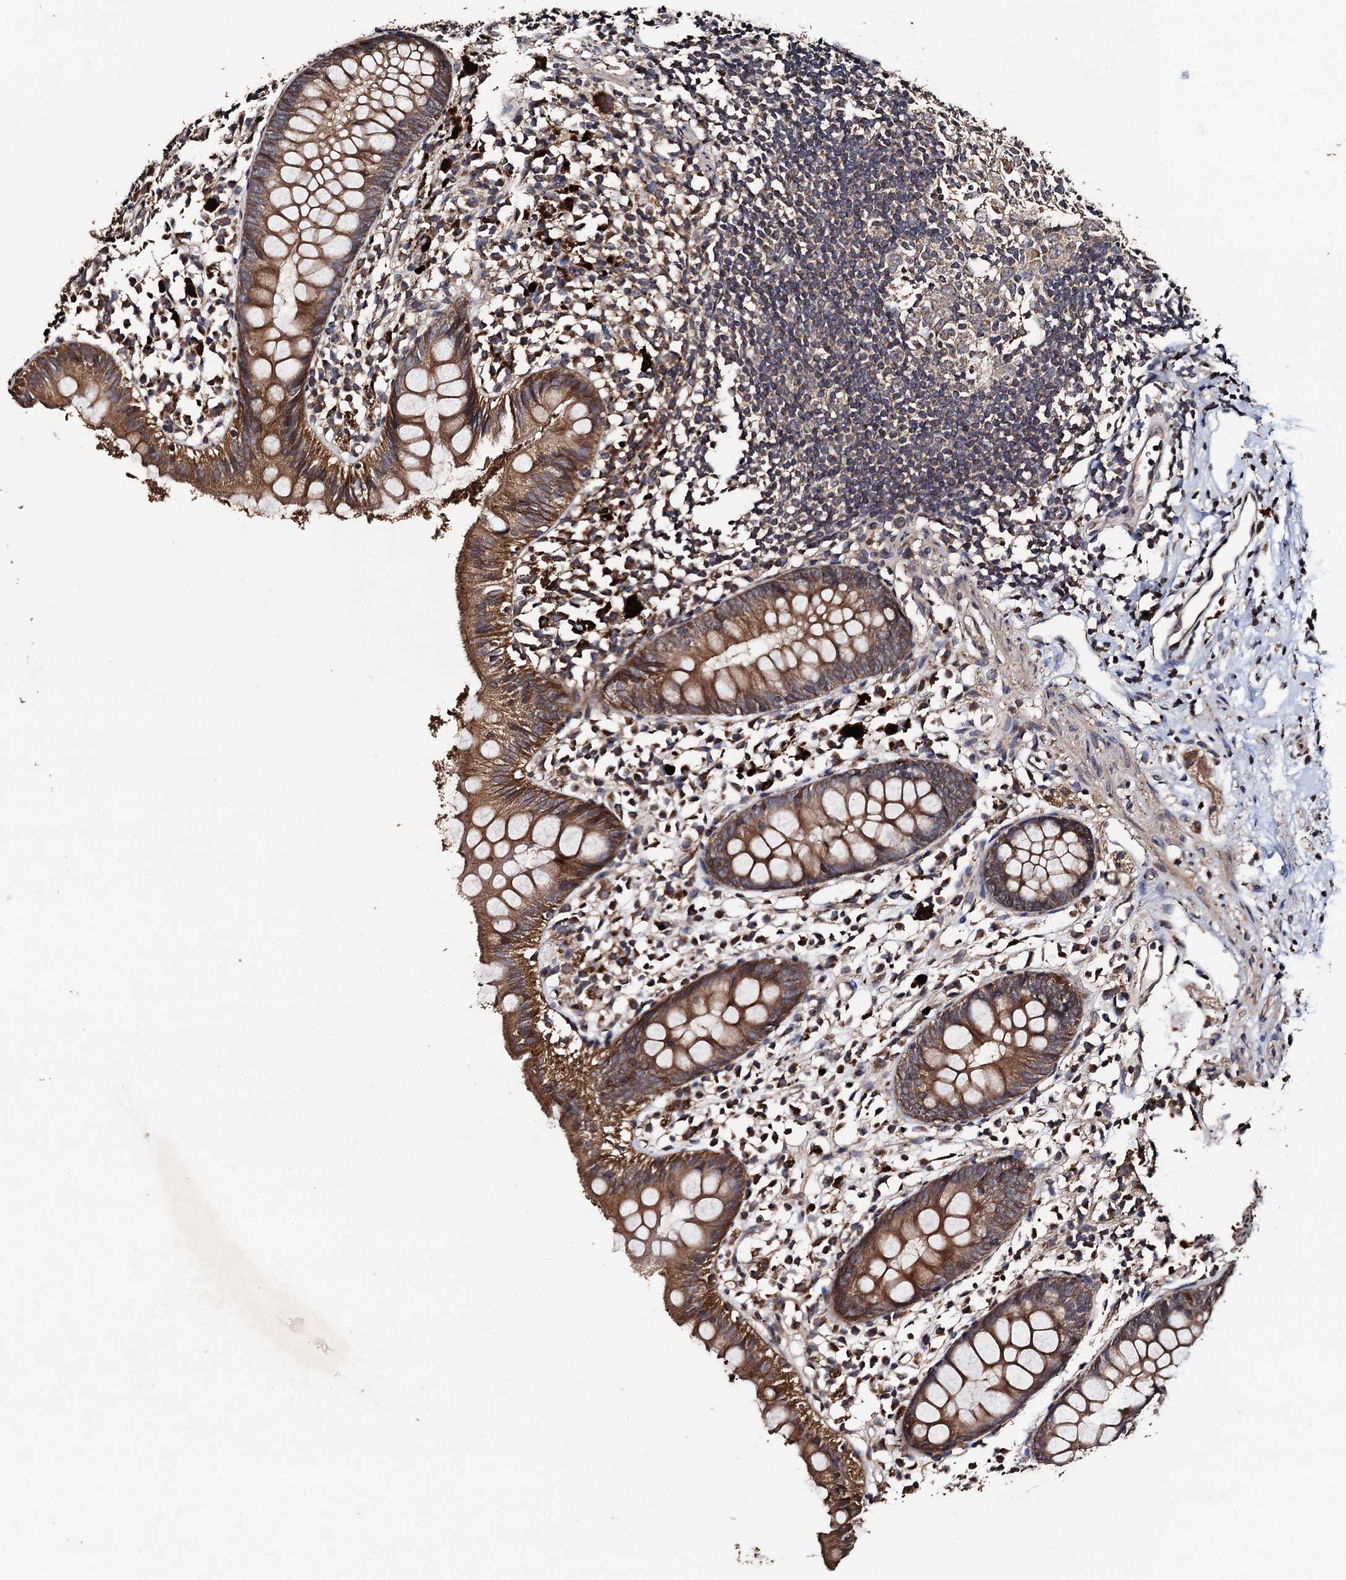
{"staining": {"intensity": "moderate", "quantity": ">75%", "location": "cytoplasmic/membranous"}, "tissue": "appendix", "cell_type": "Glandular cells", "image_type": "normal", "snomed": [{"axis": "morphology", "description": "Normal tissue, NOS"}, {"axis": "topography", "description": "Appendix"}], "caption": "Glandular cells display medium levels of moderate cytoplasmic/membranous expression in about >75% of cells in unremarkable human appendix.", "gene": "PPTC7", "patient": {"sex": "female", "age": 20}}